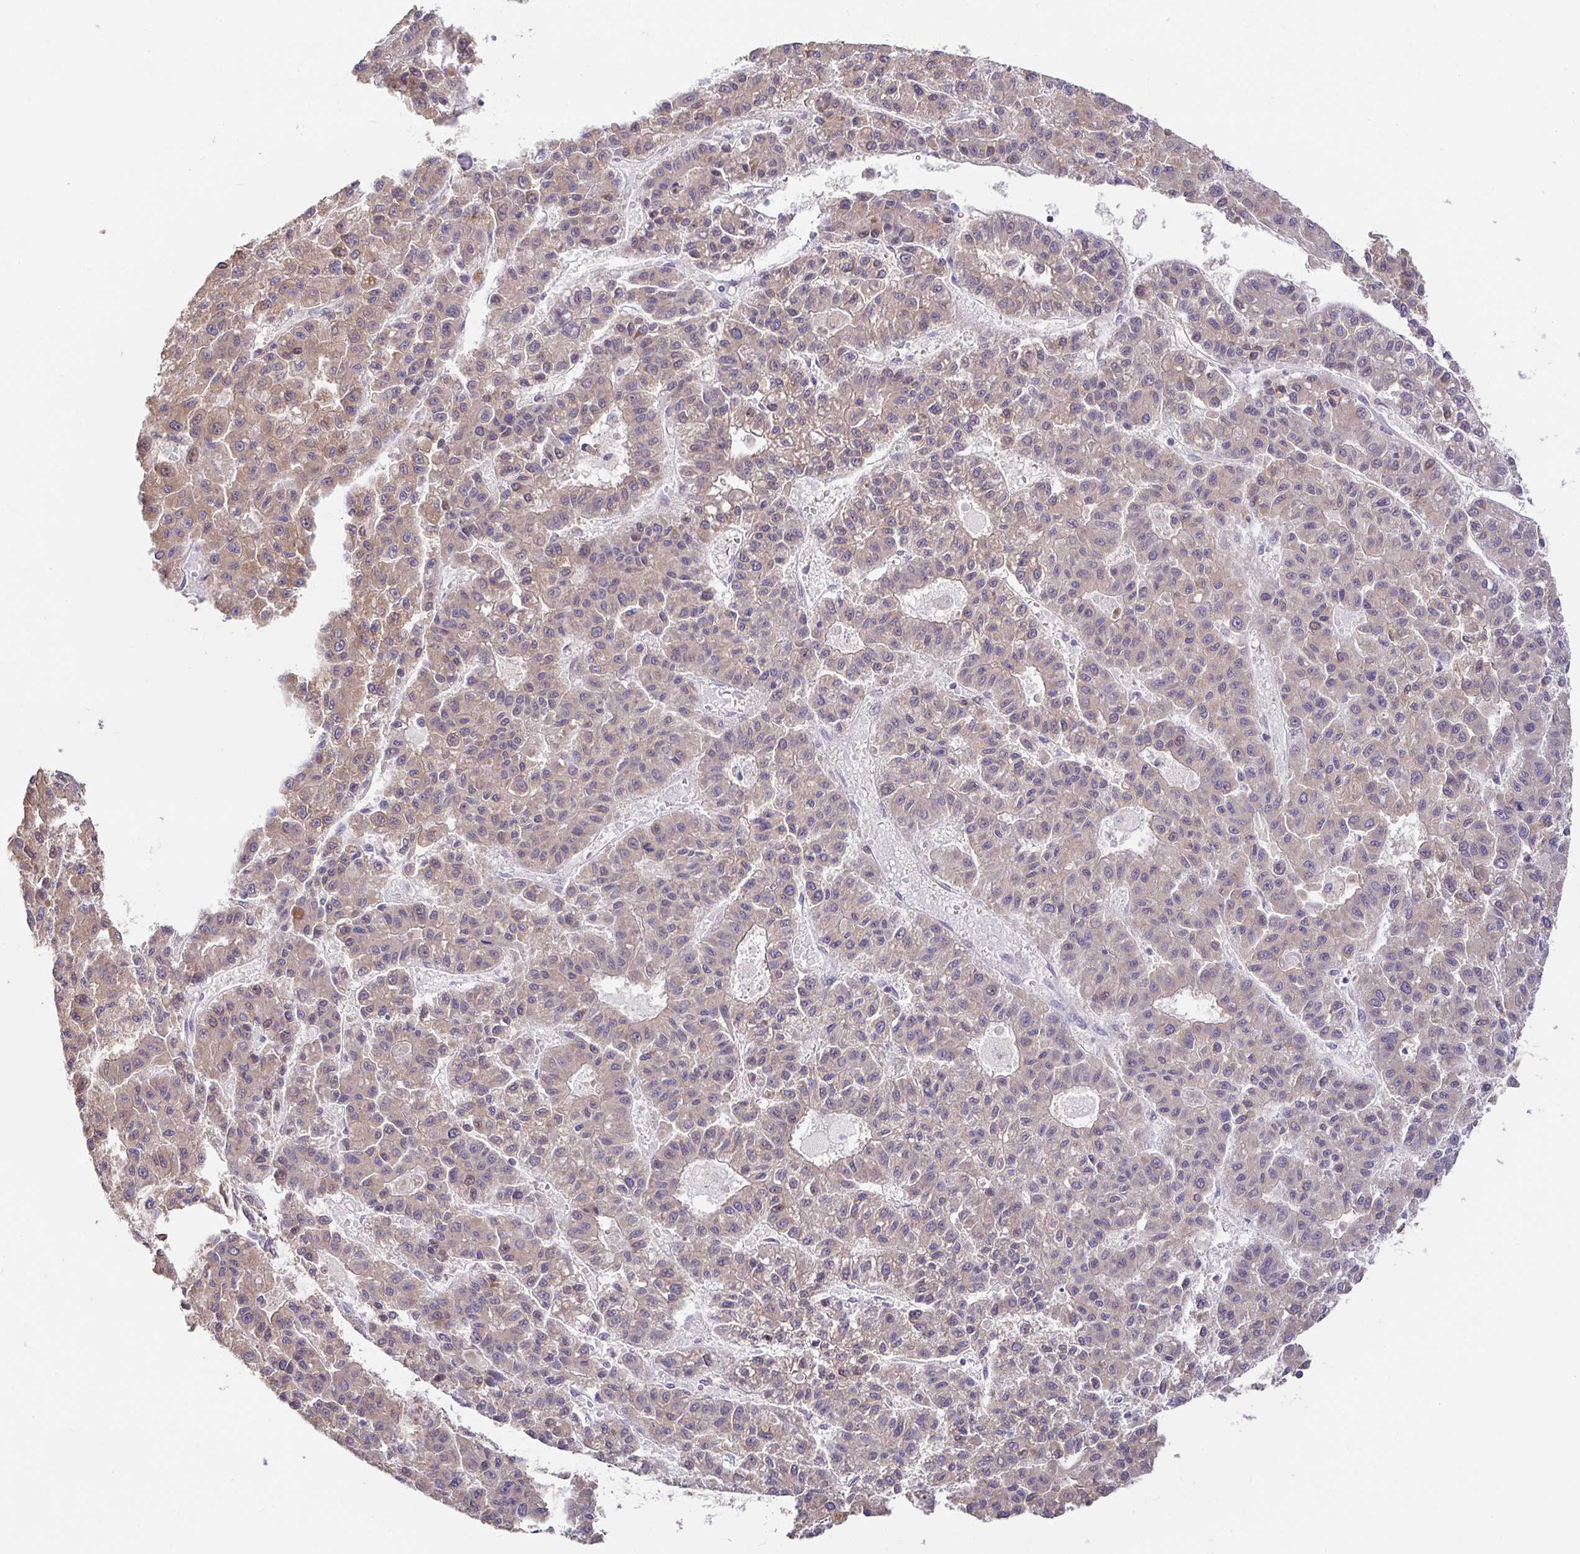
{"staining": {"intensity": "weak", "quantity": ">75%", "location": "cytoplasmic/membranous"}, "tissue": "liver cancer", "cell_type": "Tumor cells", "image_type": "cancer", "snomed": [{"axis": "morphology", "description": "Carcinoma, Hepatocellular, NOS"}, {"axis": "topography", "description": "Liver"}], "caption": "Liver cancer (hepatocellular carcinoma) tissue exhibits weak cytoplasmic/membranous positivity in approximately >75% of tumor cells (IHC, brightfield microscopy, high magnification).", "gene": "ZDHHC11", "patient": {"sex": "male", "age": 70}}